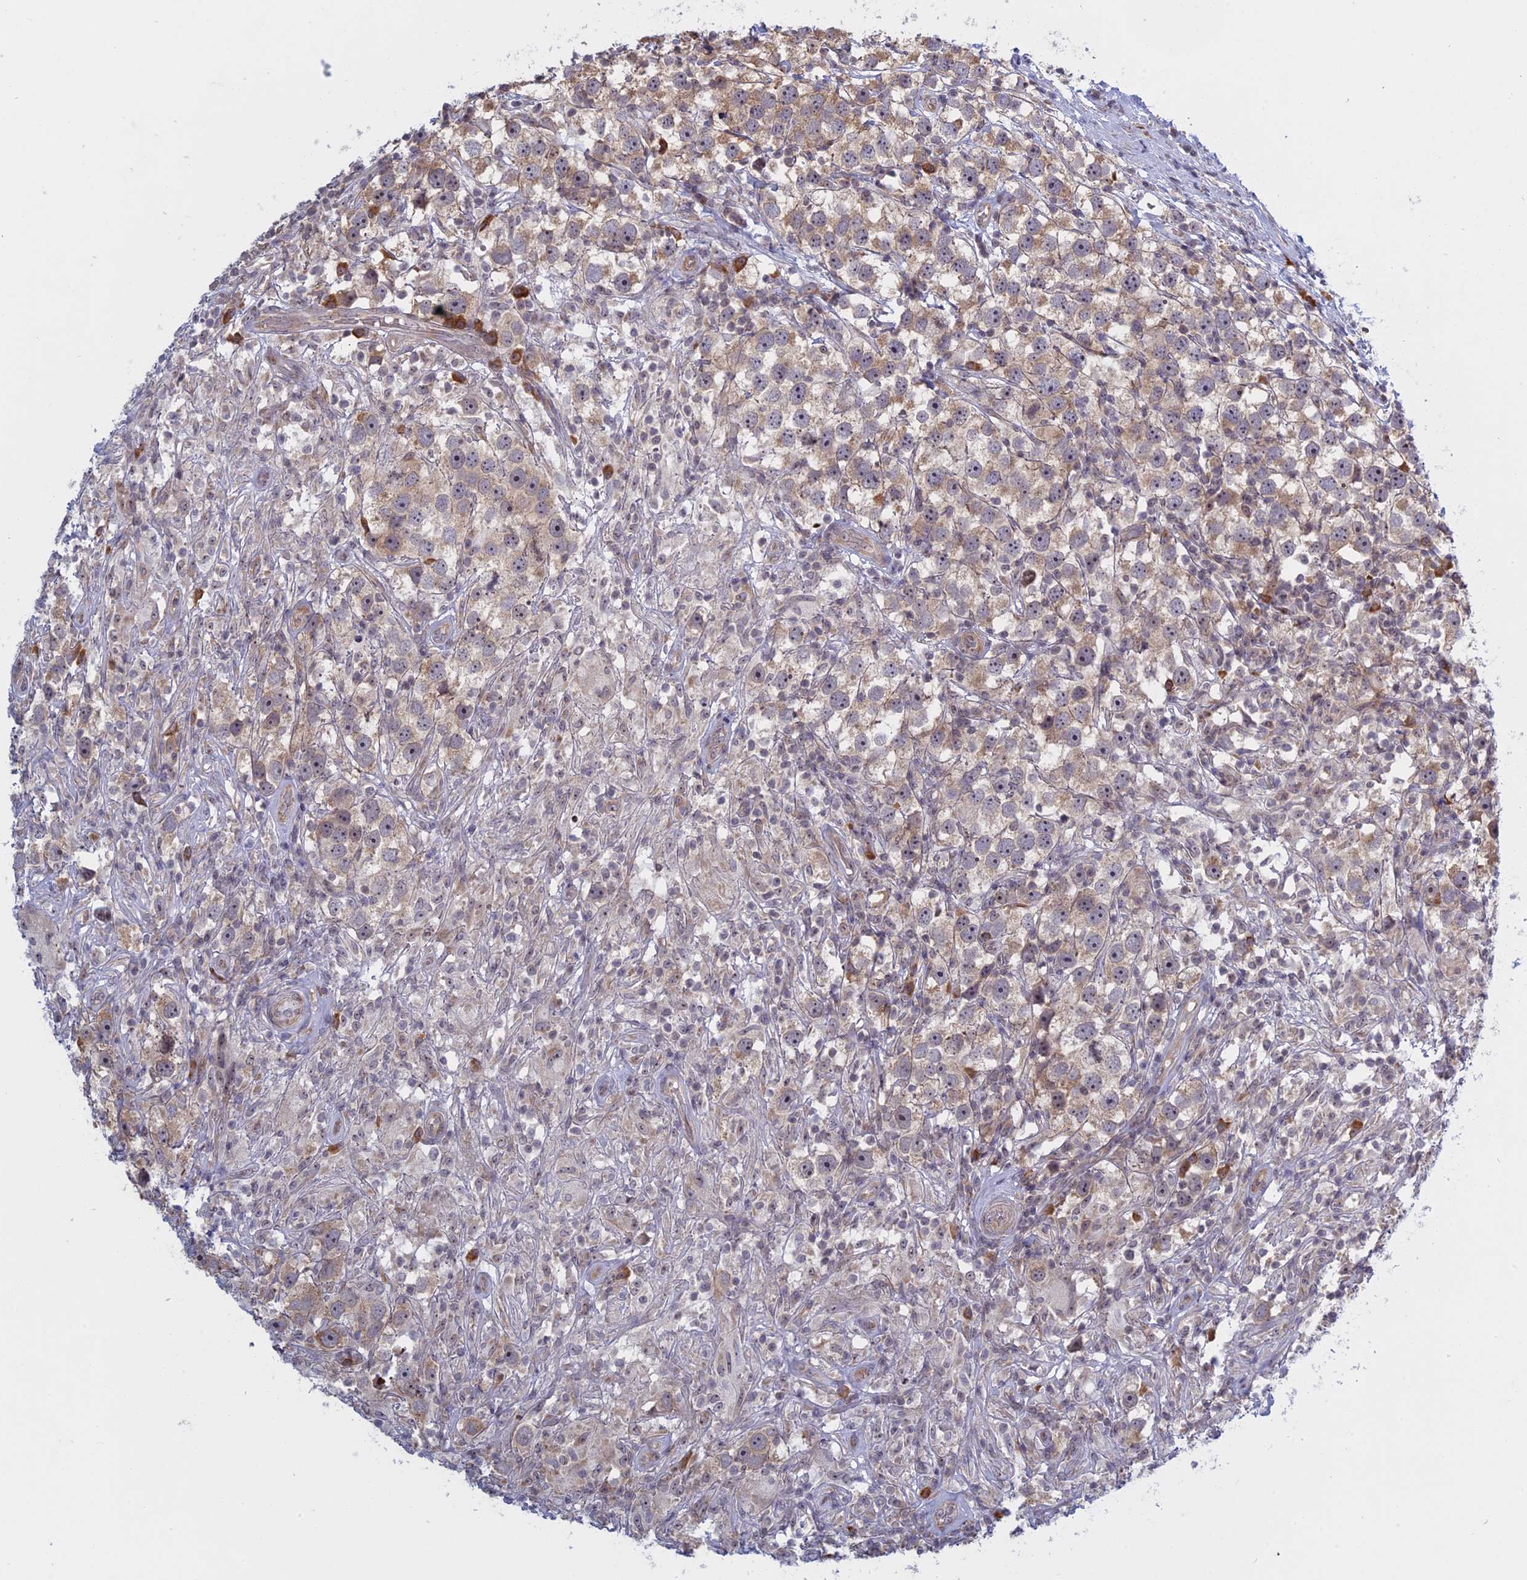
{"staining": {"intensity": "moderate", "quantity": "<25%", "location": "cytoplasmic/membranous,nuclear"}, "tissue": "testis cancer", "cell_type": "Tumor cells", "image_type": "cancer", "snomed": [{"axis": "morphology", "description": "Seminoma, NOS"}, {"axis": "topography", "description": "Testis"}], "caption": "High-magnification brightfield microscopy of testis cancer (seminoma) stained with DAB (3,3'-diaminobenzidine) (brown) and counterstained with hematoxylin (blue). tumor cells exhibit moderate cytoplasmic/membranous and nuclear positivity is identified in about<25% of cells.", "gene": "RPS19BP1", "patient": {"sex": "male", "age": 49}}